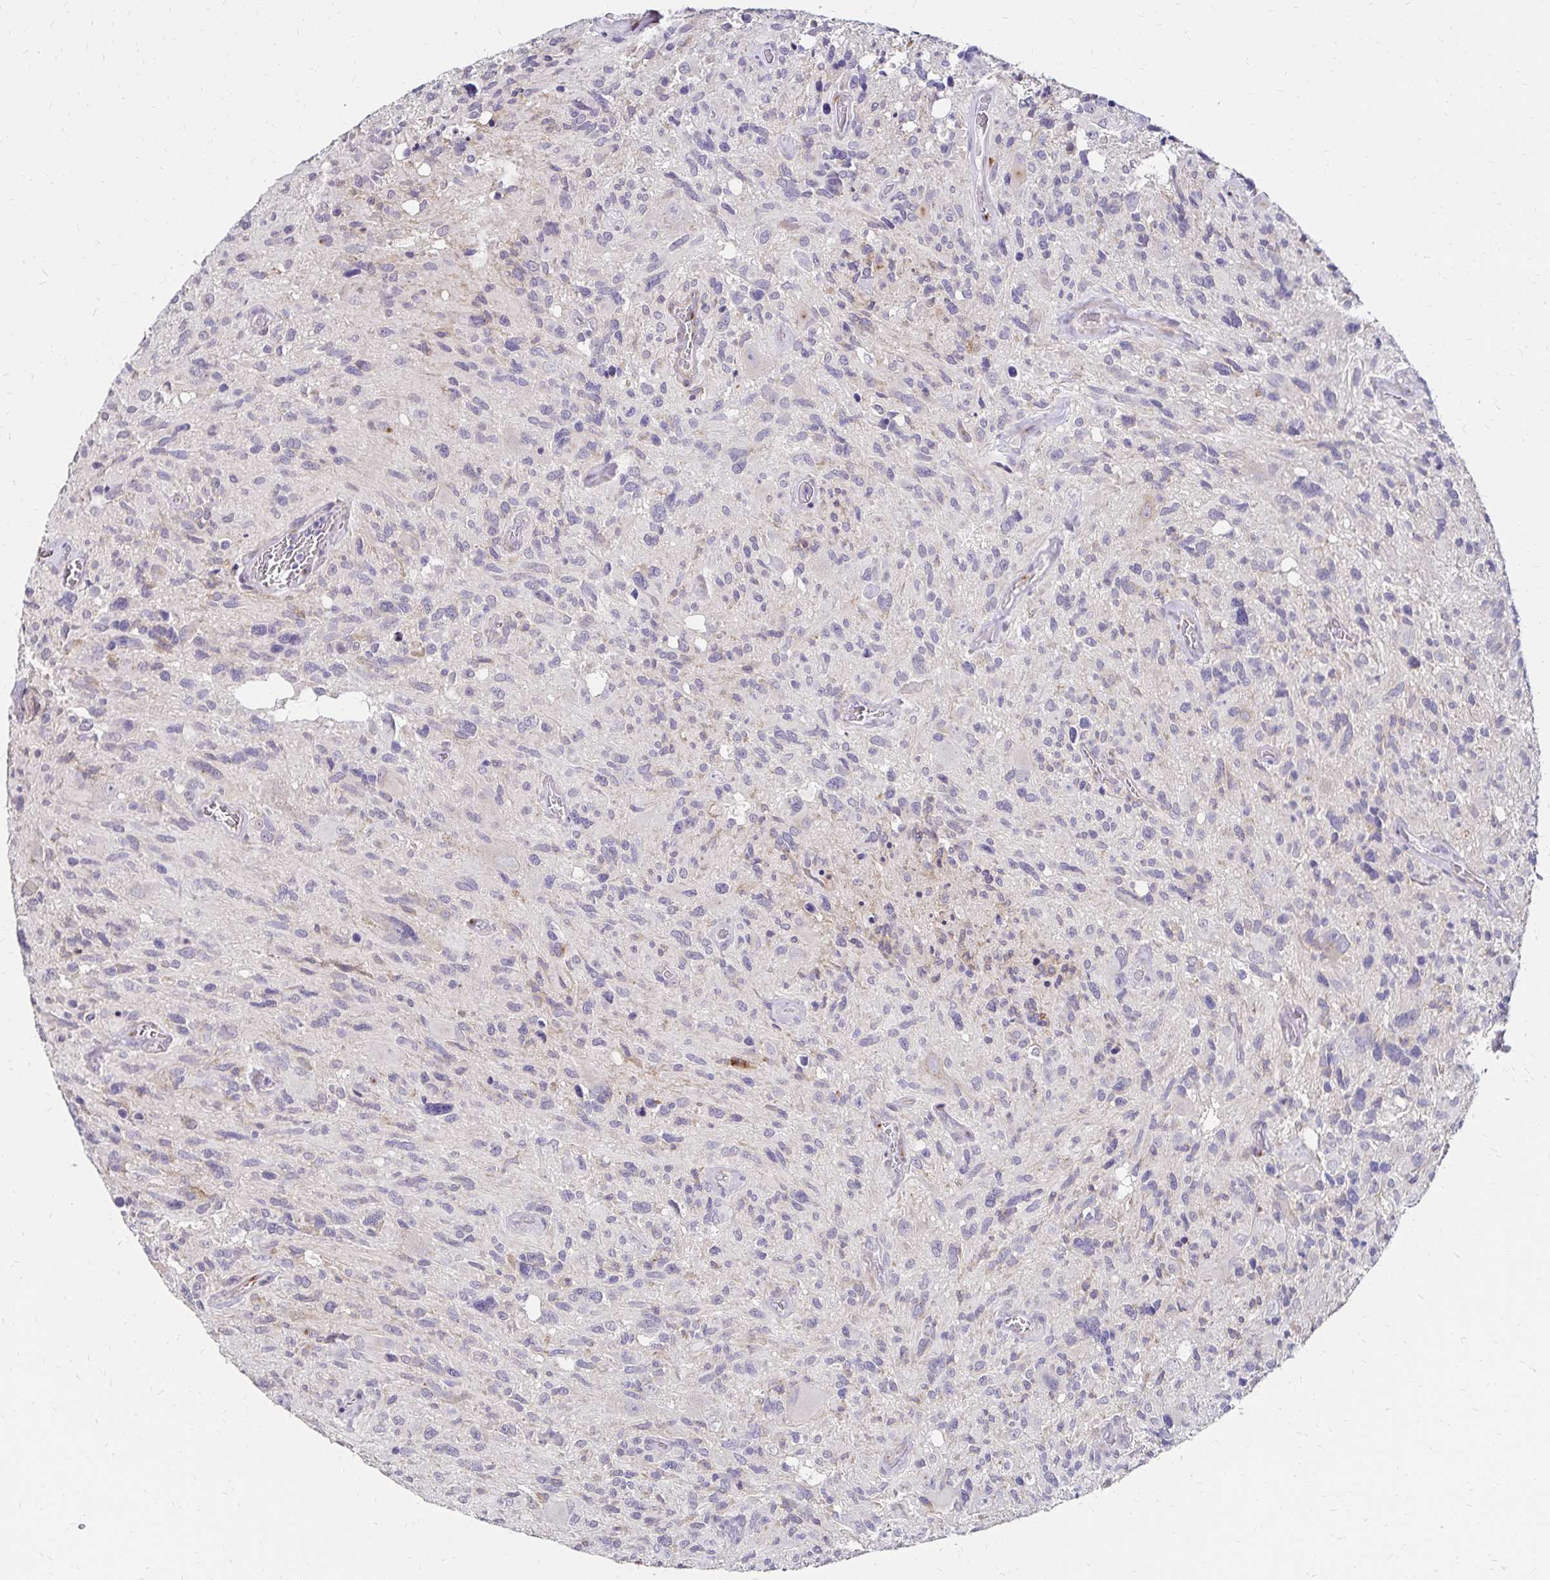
{"staining": {"intensity": "negative", "quantity": "none", "location": "none"}, "tissue": "glioma", "cell_type": "Tumor cells", "image_type": "cancer", "snomed": [{"axis": "morphology", "description": "Glioma, malignant, High grade"}, {"axis": "topography", "description": "Brain"}], "caption": "High power microscopy photomicrograph of an IHC photomicrograph of glioma, revealing no significant expression in tumor cells. Brightfield microscopy of IHC stained with DAB (brown) and hematoxylin (blue), captured at high magnification.", "gene": "PRIMA1", "patient": {"sex": "male", "age": 49}}